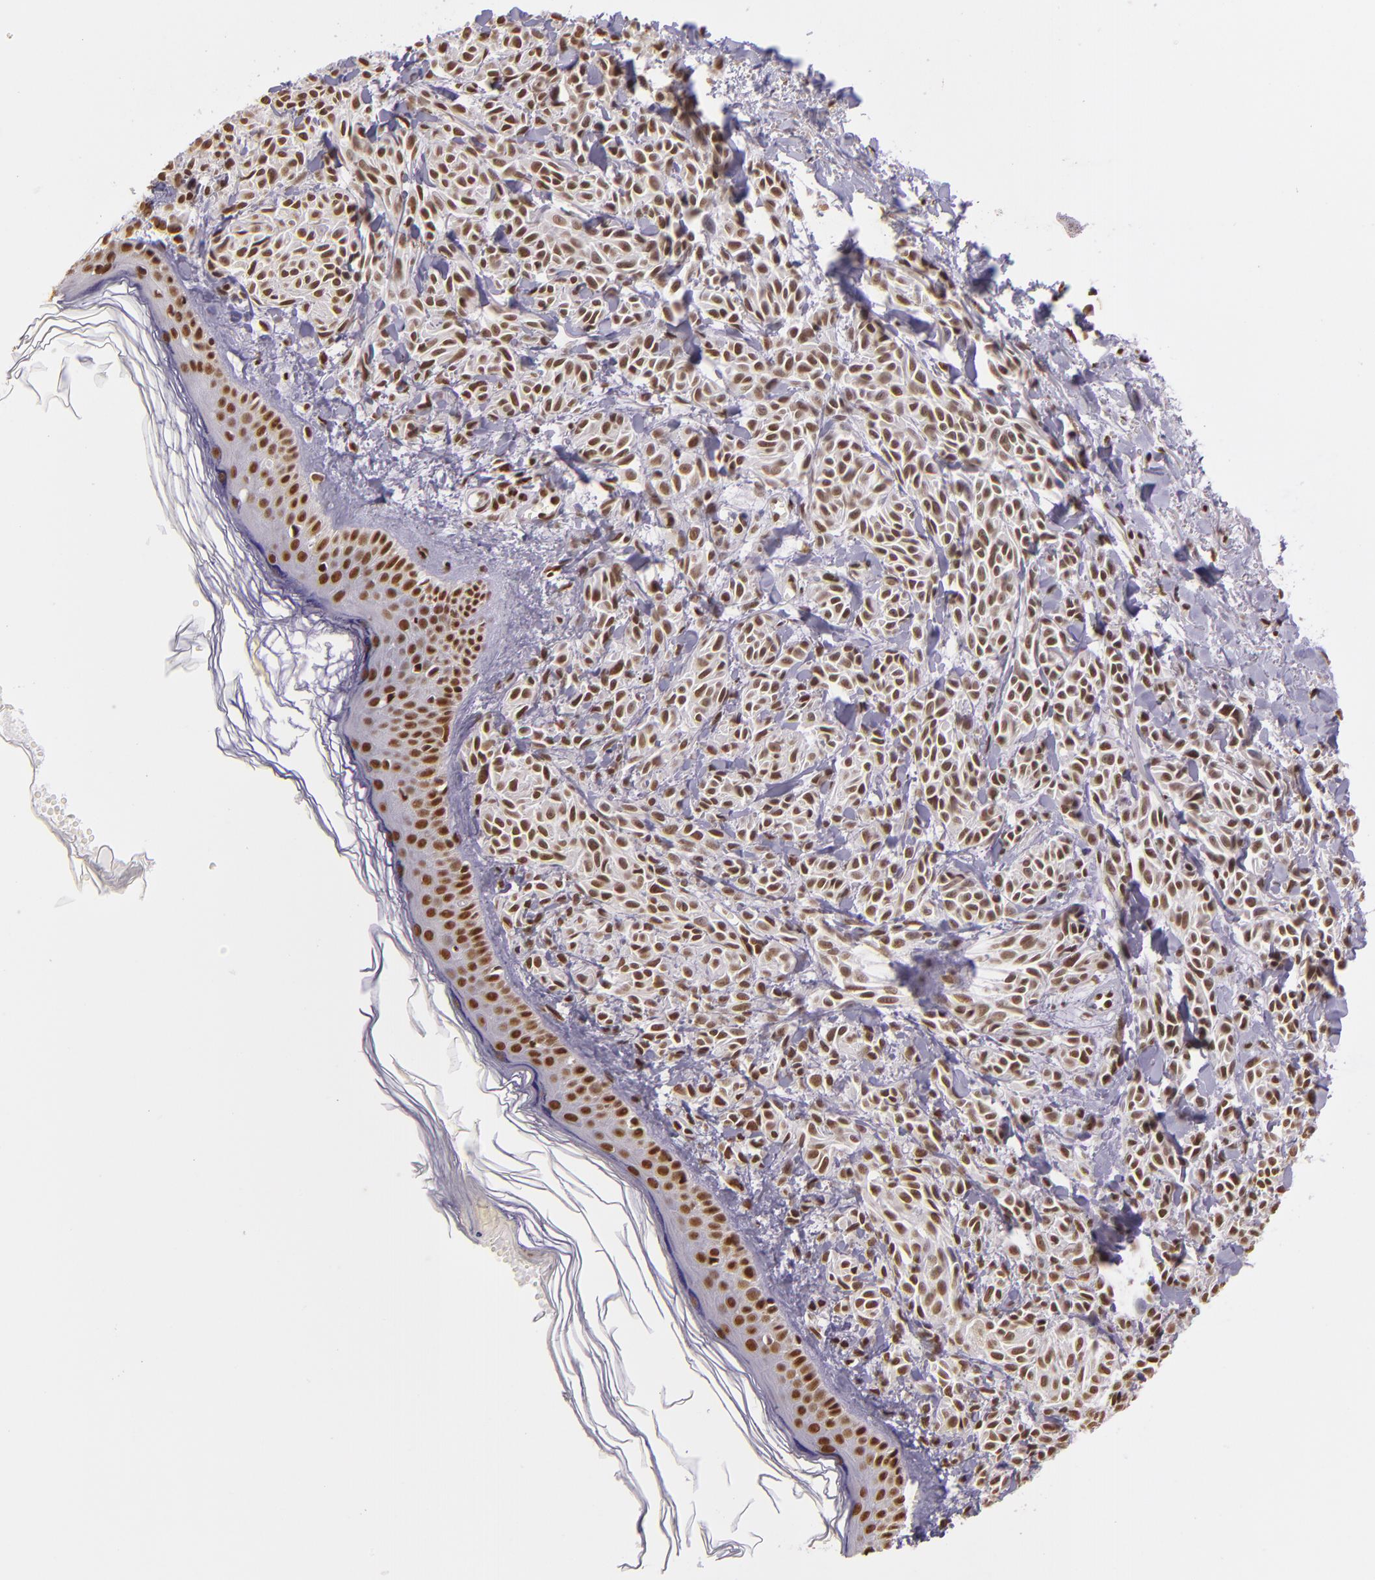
{"staining": {"intensity": "moderate", "quantity": ">75%", "location": "nuclear"}, "tissue": "melanoma", "cell_type": "Tumor cells", "image_type": "cancer", "snomed": [{"axis": "morphology", "description": "Malignant melanoma, NOS"}, {"axis": "topography", "description": "Skin"}], "caption": "Malignant melanoma stained with IHC exhibits moderate nuclear staining in about >75% of tumor cells.", "gene": "USF1", "patient": {"sex": "female", "age": 73}}